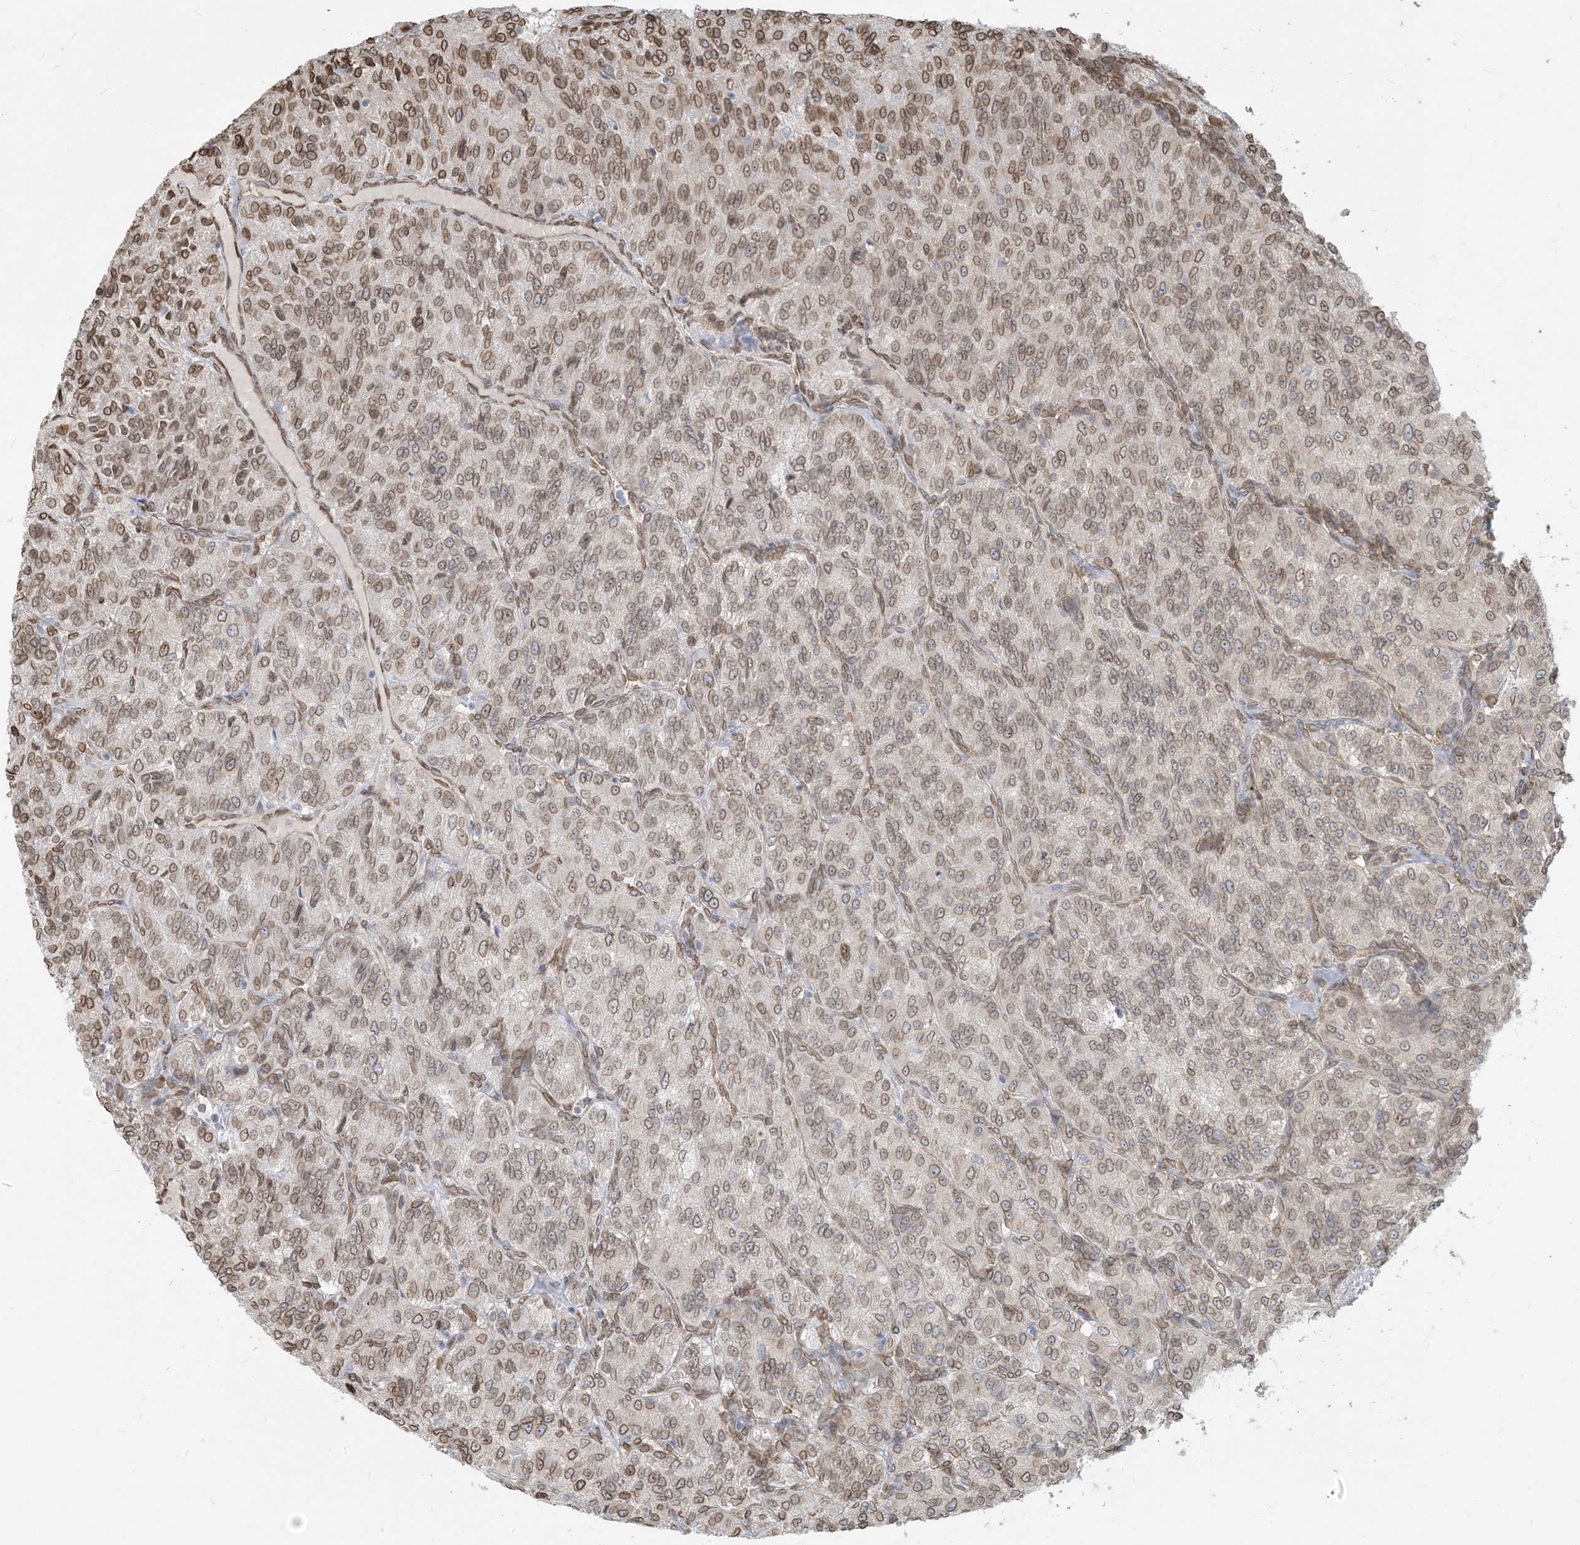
{"staining": {"intensity": "moderate", "quantity": ">75%", "location": "cytoplasmic/membranous,nuclear"}, "tissue": "renal cancer", "cell_type": "Tumor cells", "image_type": "cancer", "snomed": [{"axis": "morphology", "description": "Adenocarcinoma, NOS"}, {"axis": "topography", "description": "Kidney"}], "caption": "Immunohistochemical staining of human renal adenocarcinoma displays medium levels of moderate cytoplasmic/membranous and nuclear protein positivity in approximately >75% of tumor cells.", "gene": "WWP1", "patient": {"sex": "female", "age": 63}}